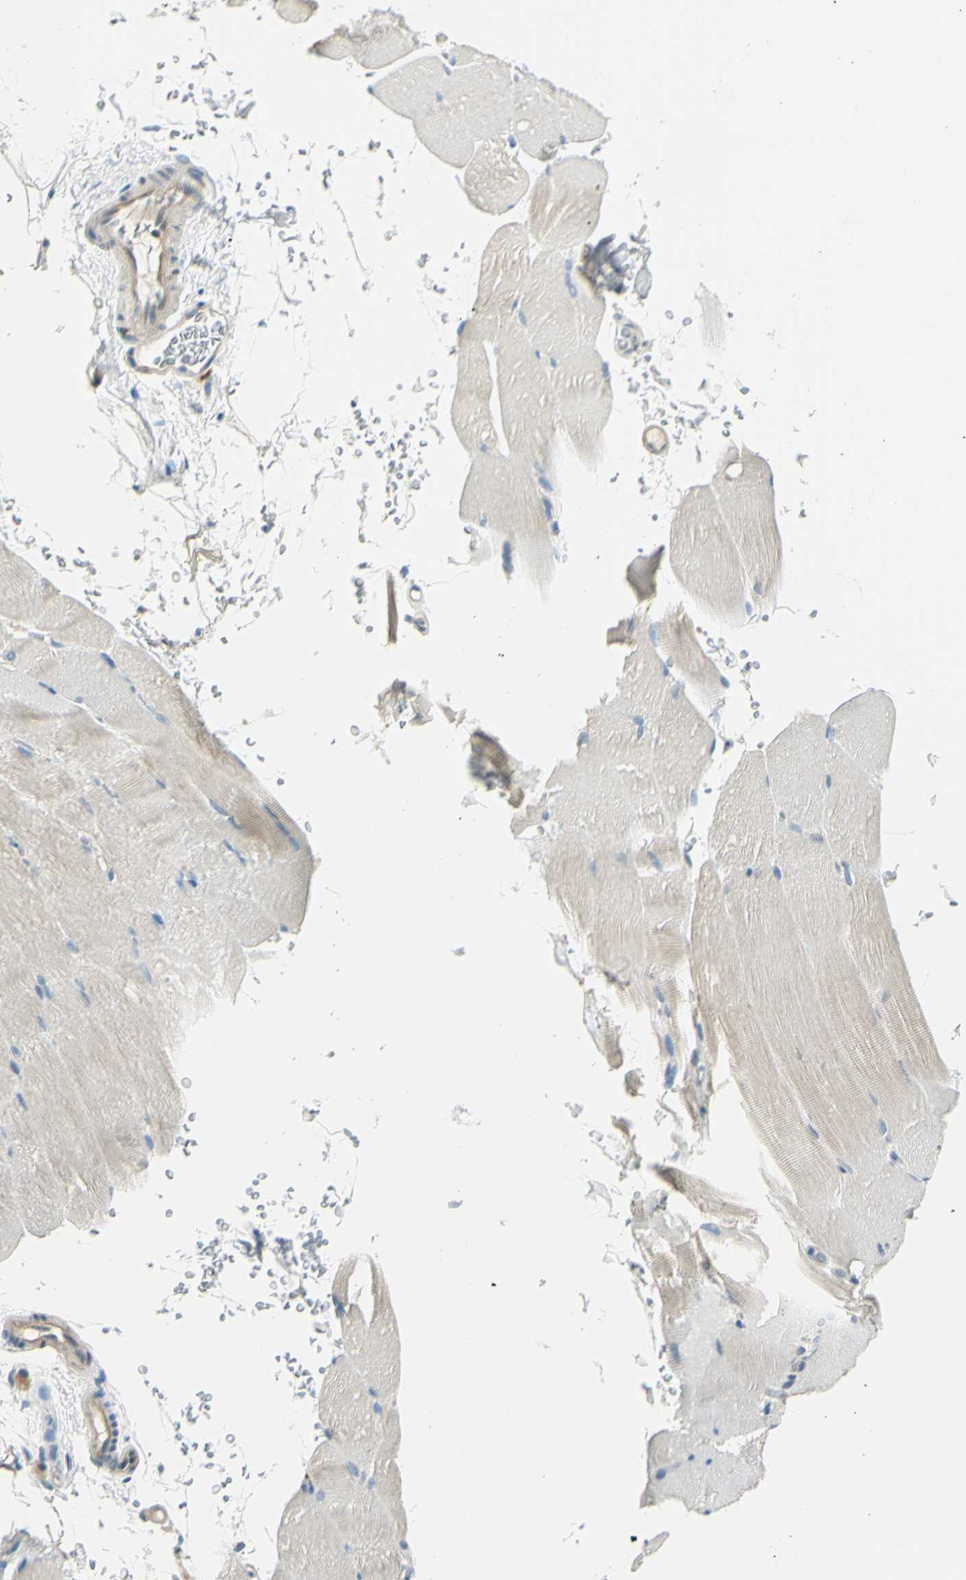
{"staining": {"intensity": "weak", "quantity": "<25%", "location": "cytoplasmic/membranous"}, "tissue": "skeletal muscle", "cell_type": "Myocytes", "image_type": "normal", "snomed": [{"axis": "morphology", "description": "Normal tissue, NOS"}, {"axis": "topography", "description": "Skeletal muscle"}, {"axis": "topography", "description": "Parathyroid gland"}], "caption": "High power microscopy photomicrograph of an immunohistochemistry photomicrograph of unremarkable skeletal muscle, revealing no significant expression in myocytes.", "gene": "LAMA3", "patient": {"sex": "female", "age": 37}}